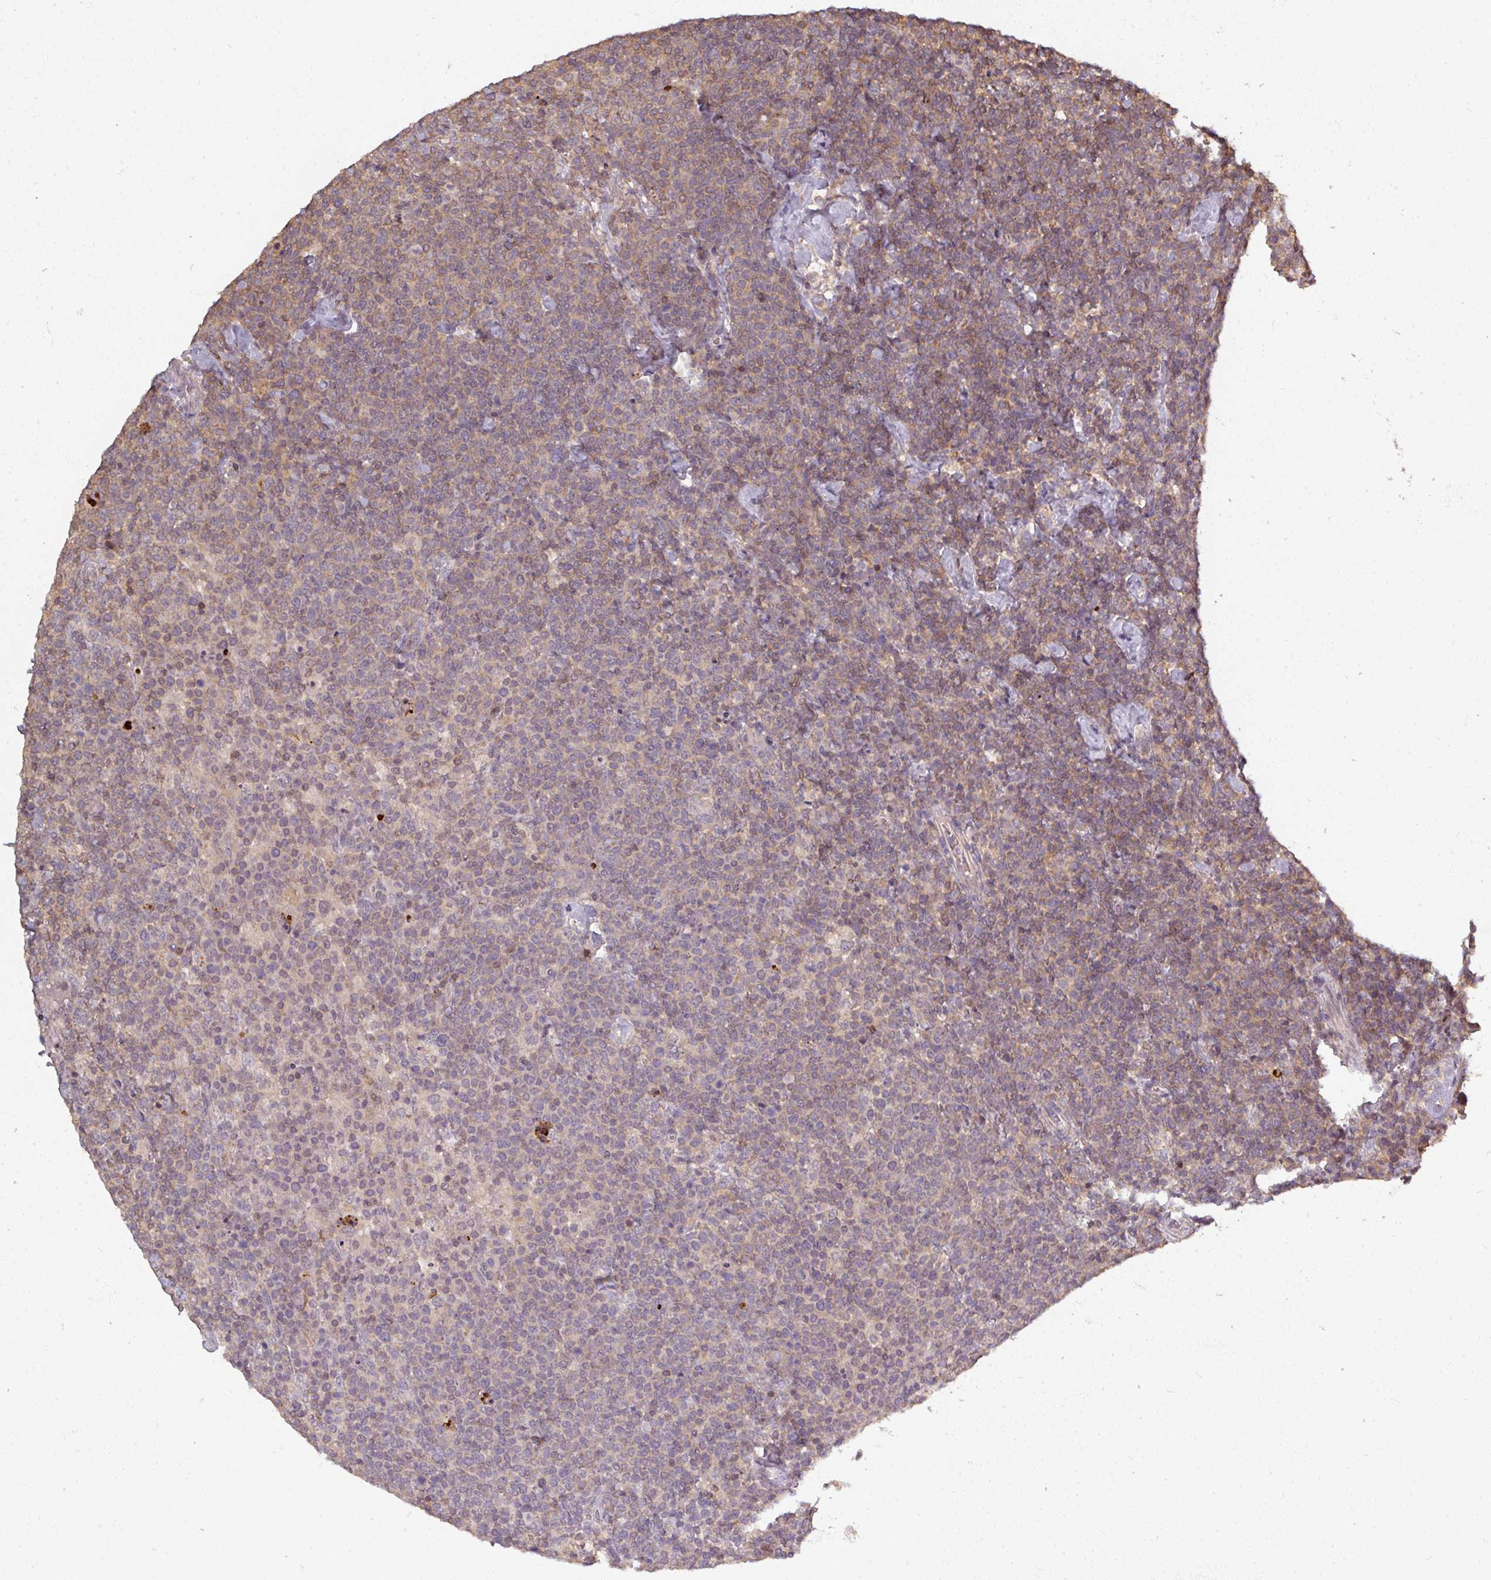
{"staining": {"intensity": "moderate", "quantity": "<25%", "location": "cytoplasmic/membranous"}, "tissue": "lymphoma", "cell_type": "Tumor cells", "image_type": "cancer", "snomed": [{"axis": "morphology", "description": "Malignant lymphoma, non-Hodgkin's type, High grade"}, {"axis": "topography", "description": "Lymph node"}], "caption": "Immunohistochemical staining of human malignant lymphoma, non-Hodgkin's type (high-grade) displays low levels of moderate cytoplasmic/membranous expression in approximately <25% of tumor cells. (brown staining indicates protein expression, while blue staining denotes nuclei).", "gene": "TUSC3", "patient": {"sex": "male", "age": 61}}